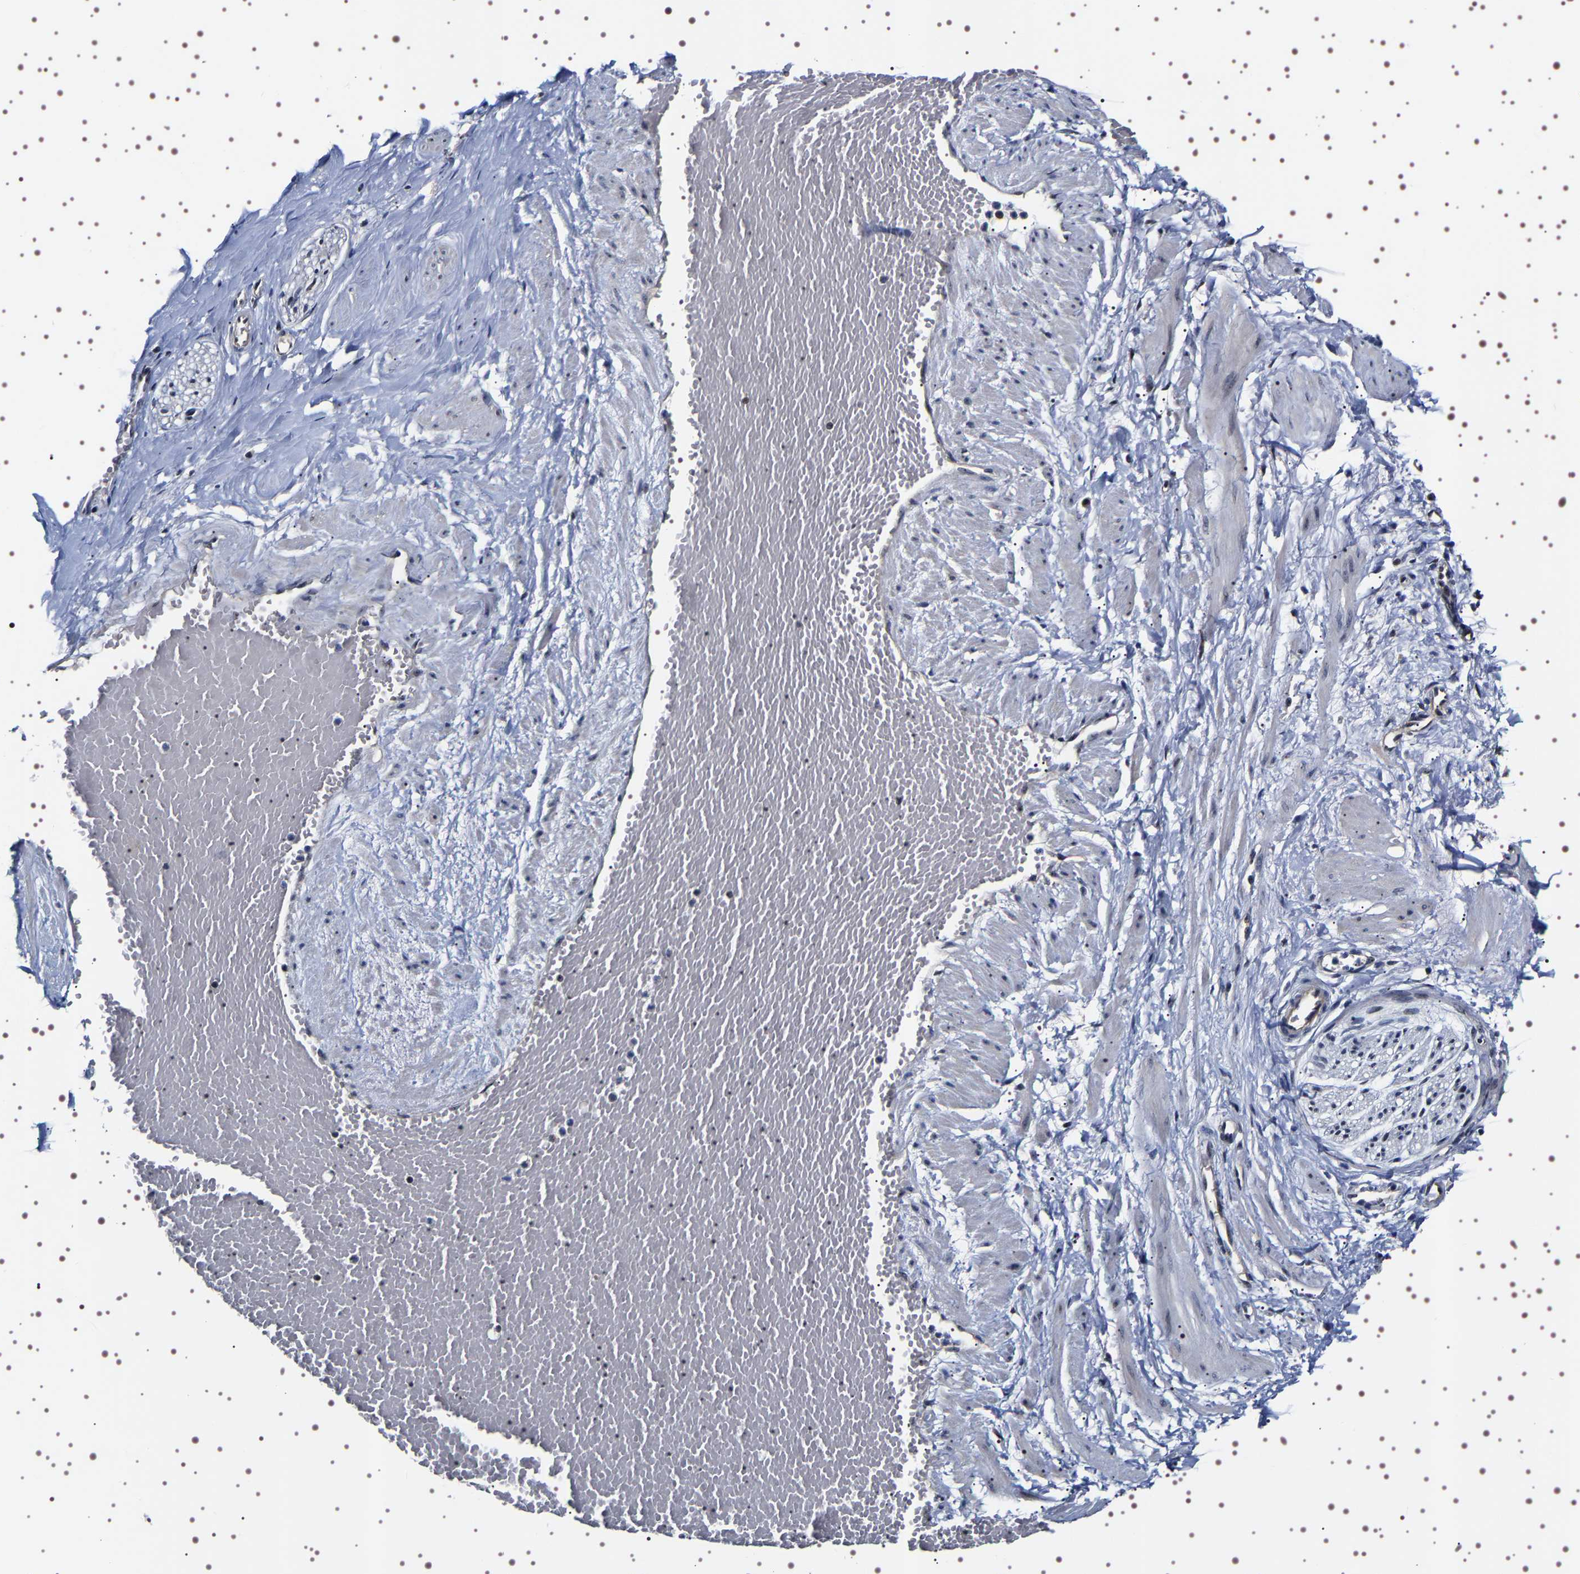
{"staining": {"intensity": "negative", "quantity": "none", "location": "none"}, "tissue": "adipose tissue", "cell_type": "Adipocytes", "image_type": "normal", "snomed": [{"axis": "morphology", "description": "Normal tissue, NOS"}, {"axis": "topography", "description": "Soft tissue"}, {"axis": "topography", "description": "Vascular tissue"}], "caption": "DAB (3,3'-diaminobenzidine) immunohistochemical staining of benign human adipose tissue demonstrates no significant positivity in adipocytes.", "gene": "GNL3", "patient": {"sex": "female", "age": 35}}